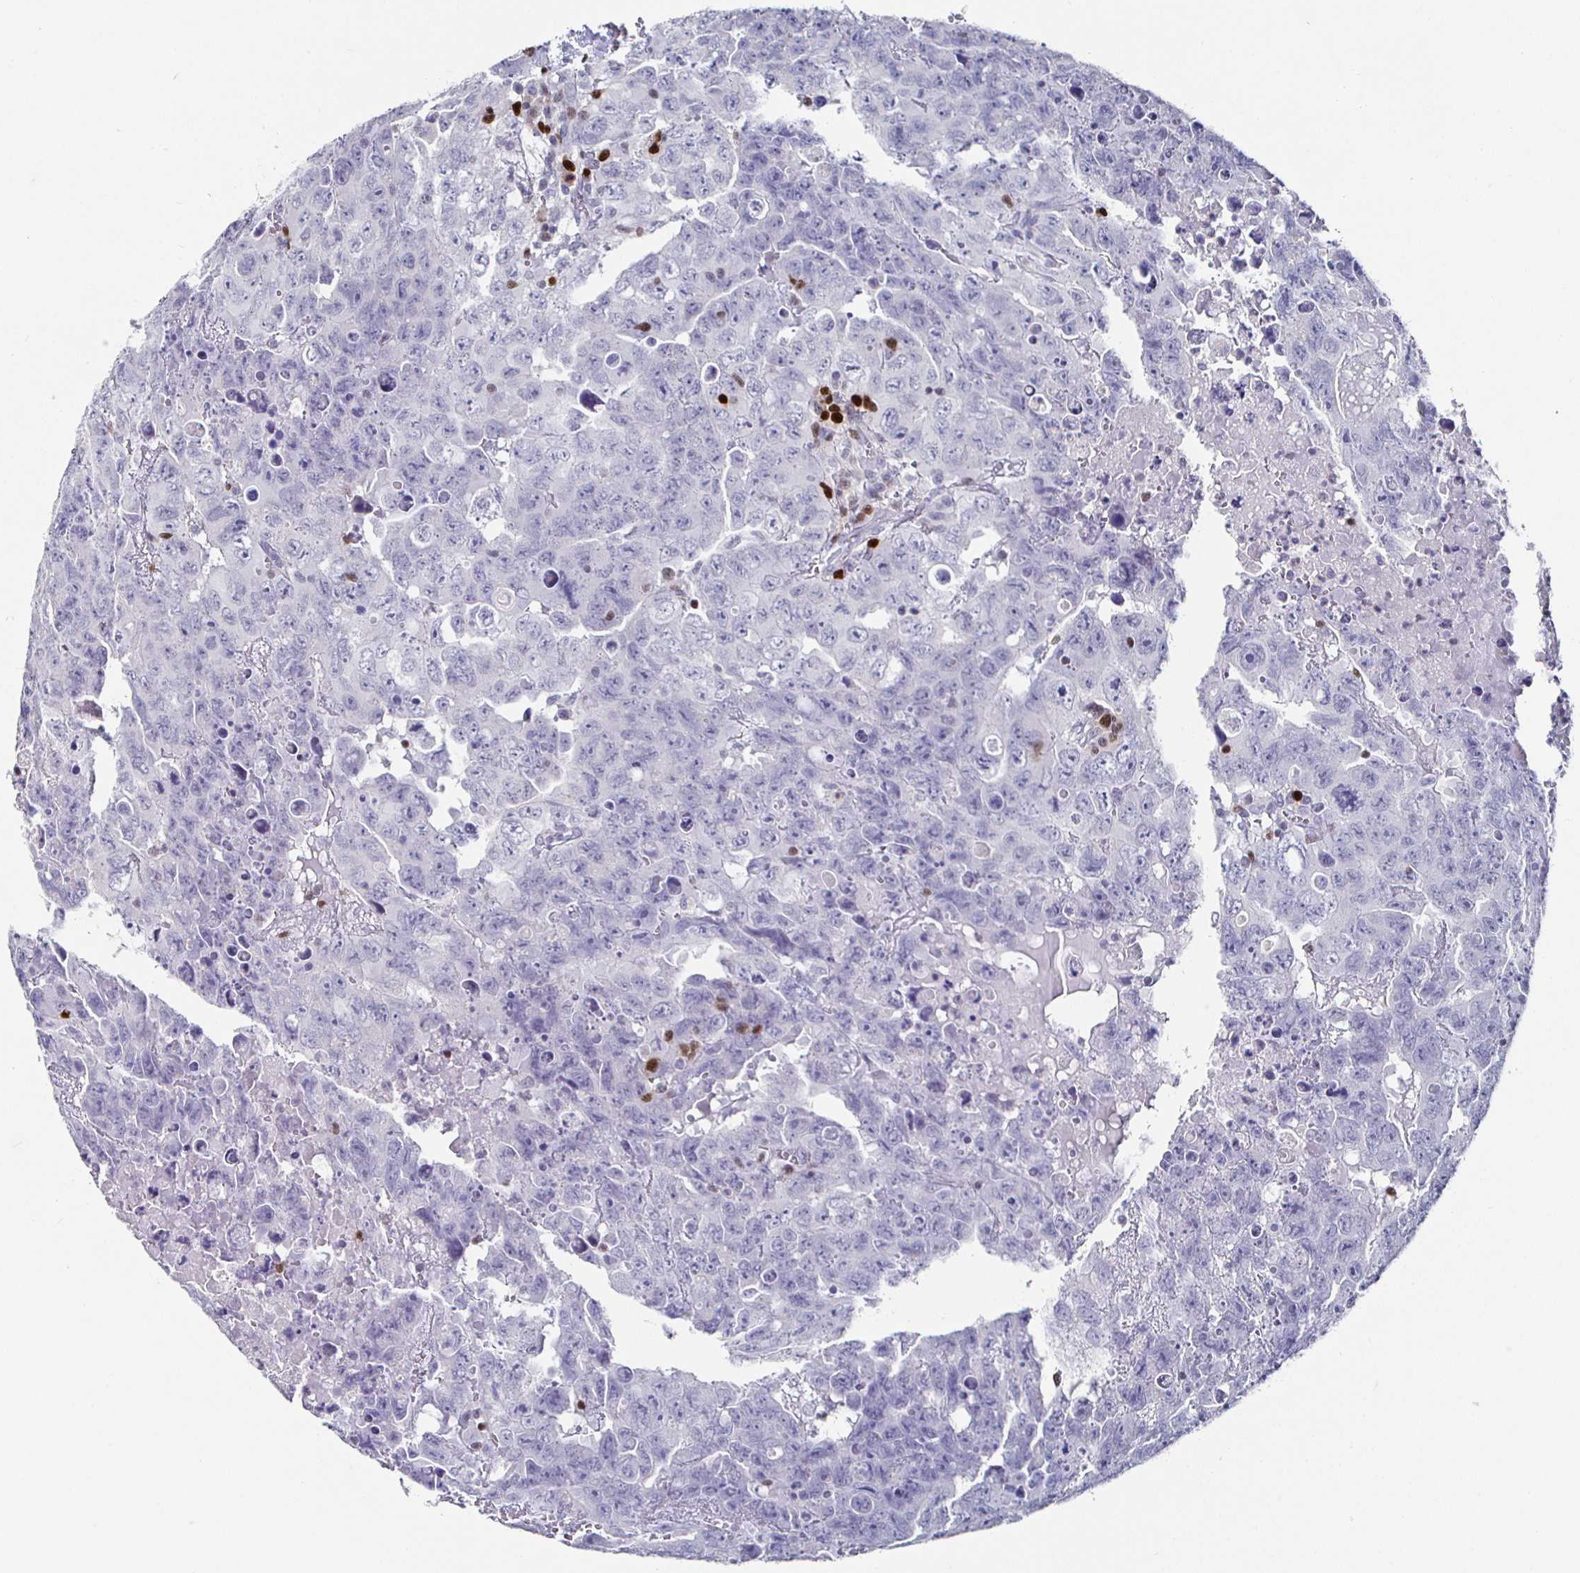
{"staining": {"intensity": "negative", "quantity": "none", "location": "none"}, "tissue": "testis cancer", "cell_type": "Tumor cells", "image_type": "cancer", "snomed": [{"axis": "morphology", "description": "Carcinoma, Embryonal, NOS"}, {"axis": "topography", "description": "Testis"}], "caption": "A photomicrograph of human testis cancer (embryonal carcinoma) is negative for staining in tumor cells. The staining was performed using DAB to visualize the protein expression in brown, while the nuclei were stained in blue with hematoxylin (Magnification: 20x).", "gene": "RUNX2", "patient": {"sex": "male", "age": 24}}